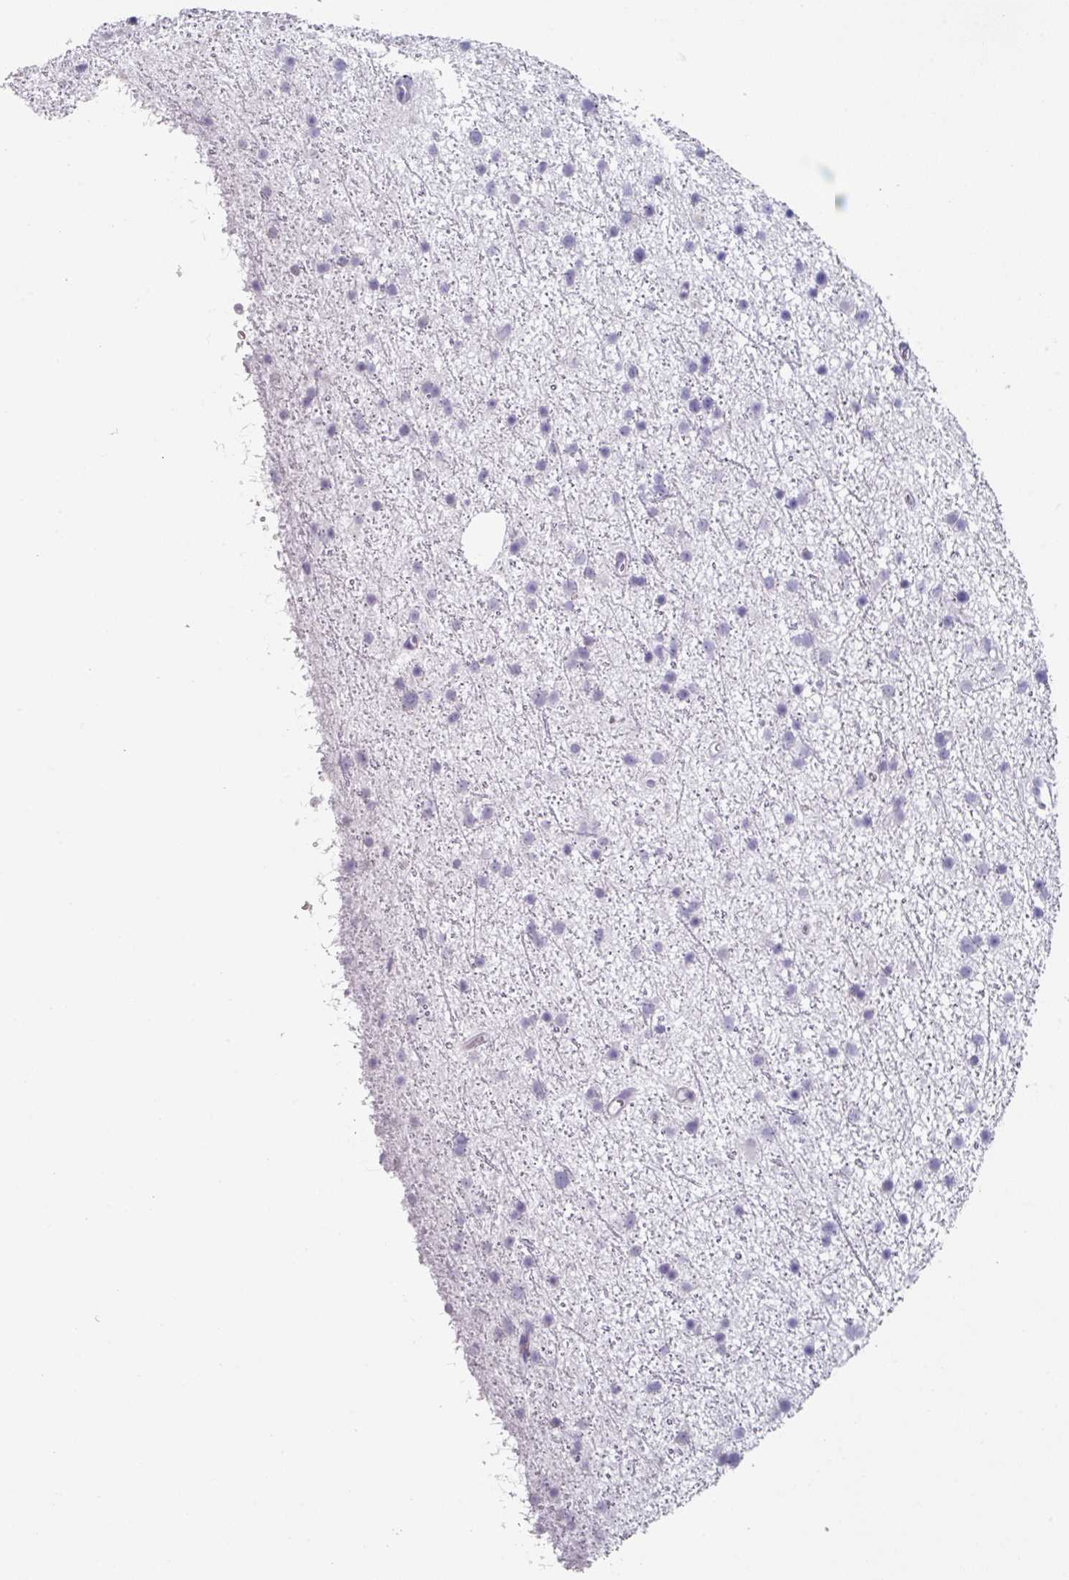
{"staining": {"intensity": "negative", "quantity": "none", "location": "none"}, "tissue": "glioma", "cell_type": "Tumor cells", "image_type": "cancer", "snomed": [{"axis": "morphology", "description": "Glioma, malignant, Low grade"}, {"axis": "topography", "description": "Cerebral cortex"}], "caption": "Tumor cells show no significant protein expression in low-grade glioma (malignant).", "gene": "SLC35G2", "patient": {"sex": "female", "age": 39}}